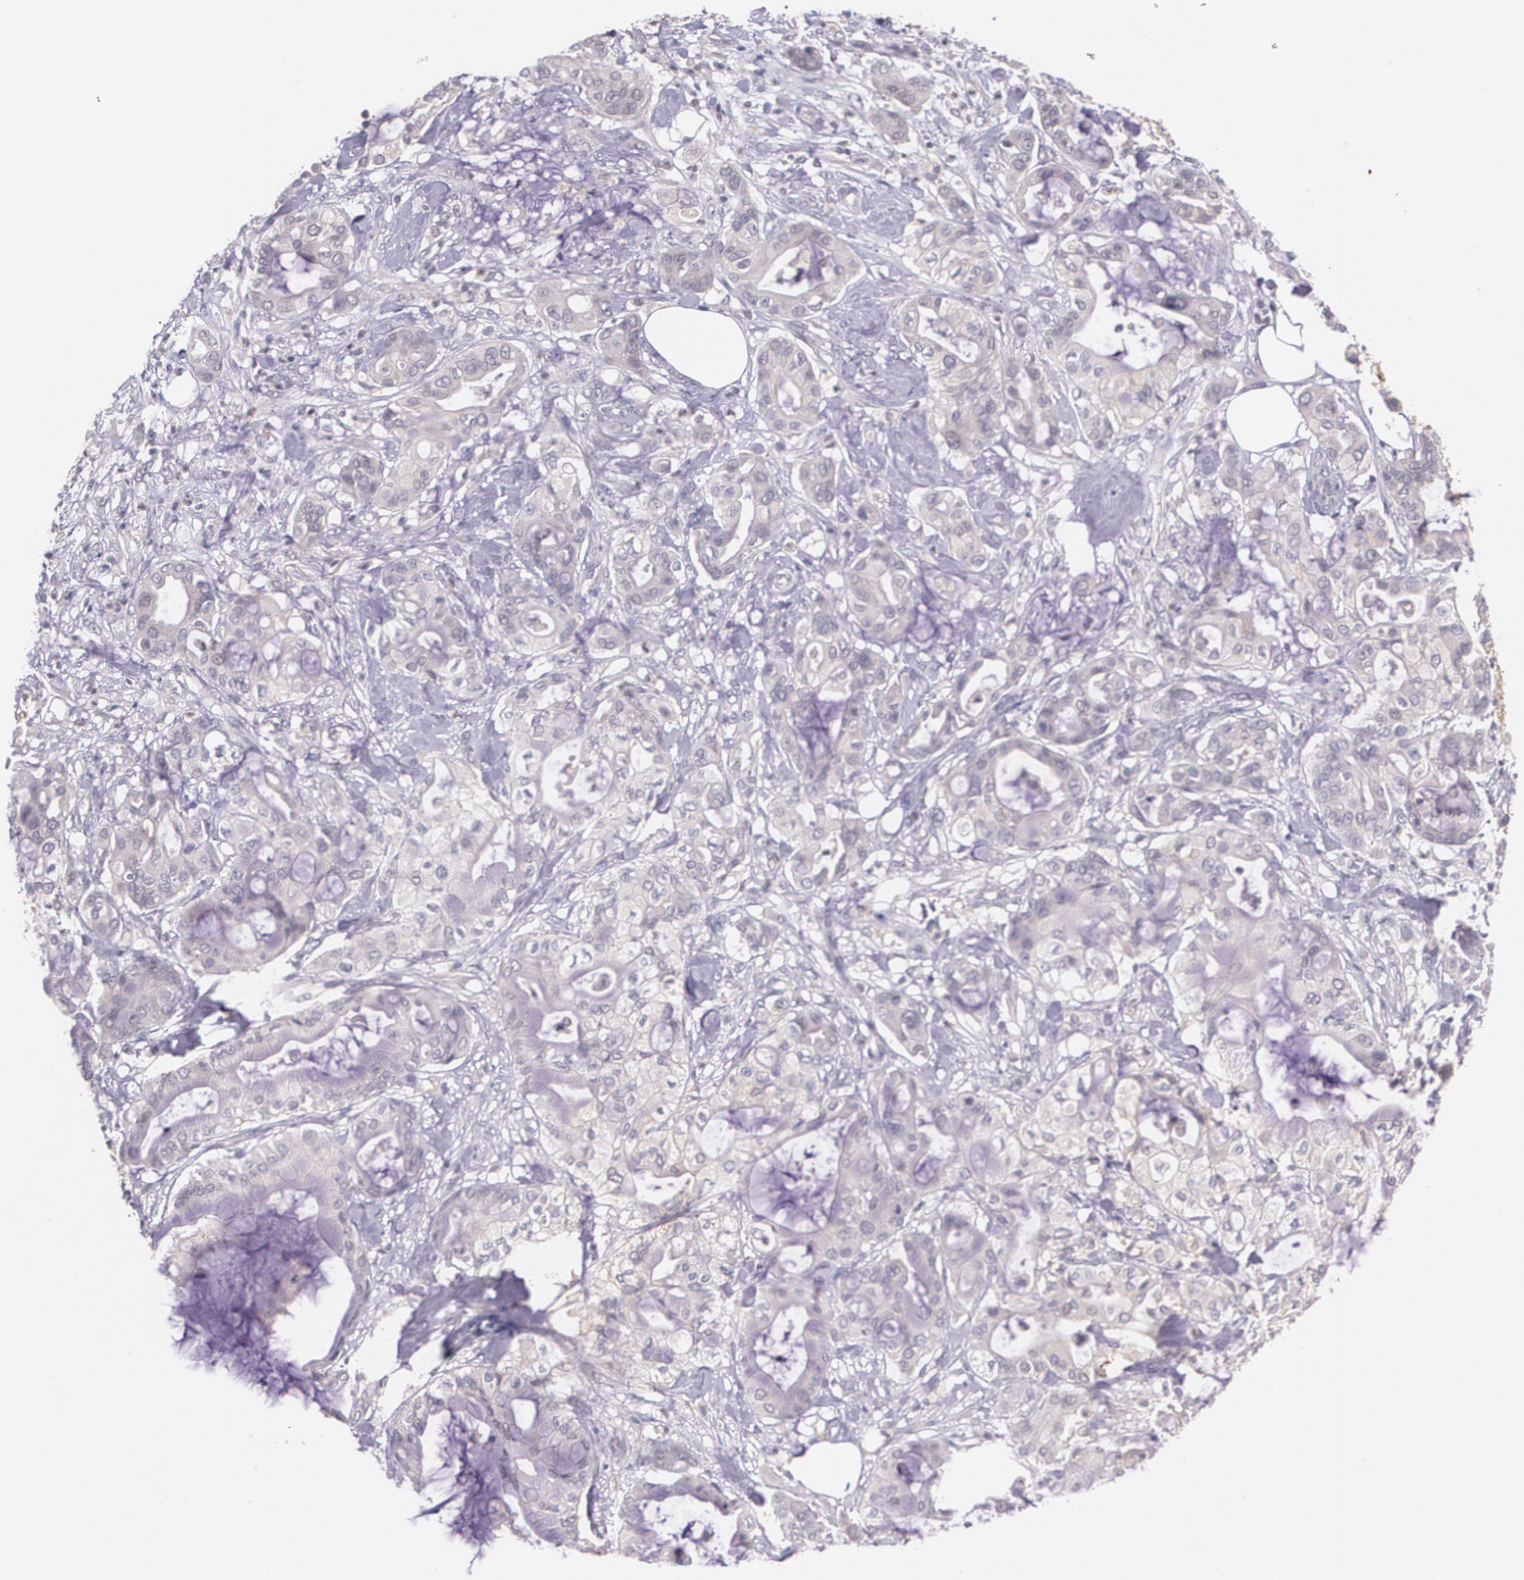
{"staining": {"intensity": "weak", "quantity": "25%-75%", "location": "cytoplasmic/membranous"}, "tissue": "pancreatic cancer", "cell_type": "Tumor cells", "image_type": "cancer", "snomed": [{"axis": "morphology", "description": "Adenocarcinoma, NOS"}, {"axis": "morphology", "description": "Adenocarcinoma, metastatic, NOS"}, {"axis": "topography", "description": "Lymph node"}, {"axis": "topography", "description": "Pancreas"}, {"axis": "topography", "description": "Duodenum"}], "caption": "Immunohistochemistry (IHC) of pancreatic cancer exhibits low levels of weak cytoplasmic/membranous staining in about 25%-75% of tumor cells. The protein of interest is shown in brown color, while the nuclei are stained blue.", "gene": "TM4SF1", "patient": {"sex": "female", "age": 64}}